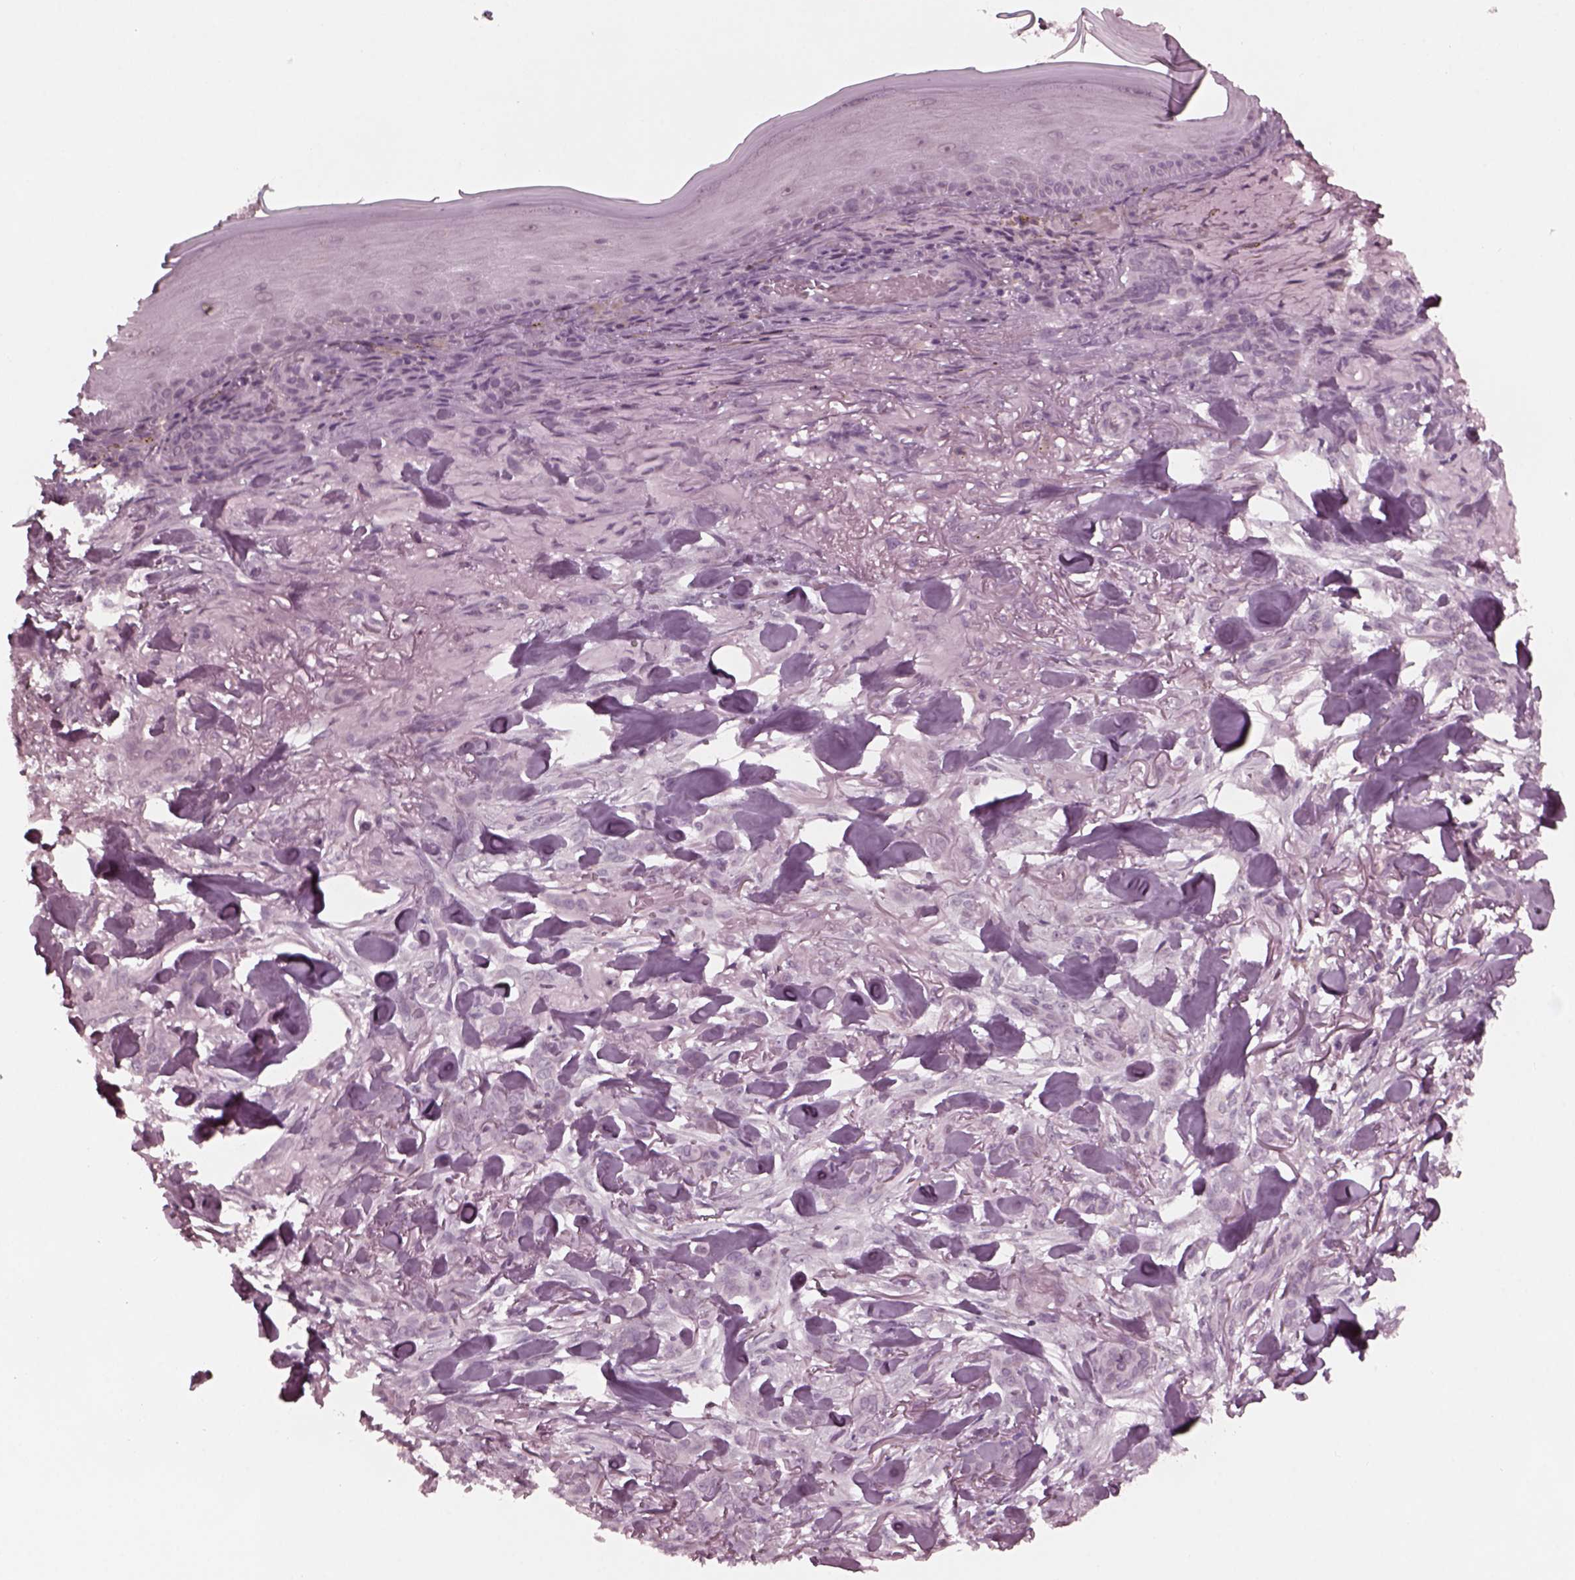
{"staining": {"intensity": "negative", "quantity": "none", "location": "none"}, "tissue": "skin cancer", "cell_type": "Tumor cells", "image_type": "cancer", "snomed": [{"axis": "morphology", "description": "Basal cell carcinoma"}, {"axis": "topography", "description": "Skin"}], "caption": "Immunohistochemistry image of human skin cancer (basal cell carcinoma) stained for a protein (brown), which shows no positivity in tumor cells. The staining was performed using DAB to visualize the protein expression in brown, while the nuclei were stained in blue with hematoxylin (Magnification: 20x).", "gene": "CELSR3", "patient": {"sex": "female", "age": 61}}